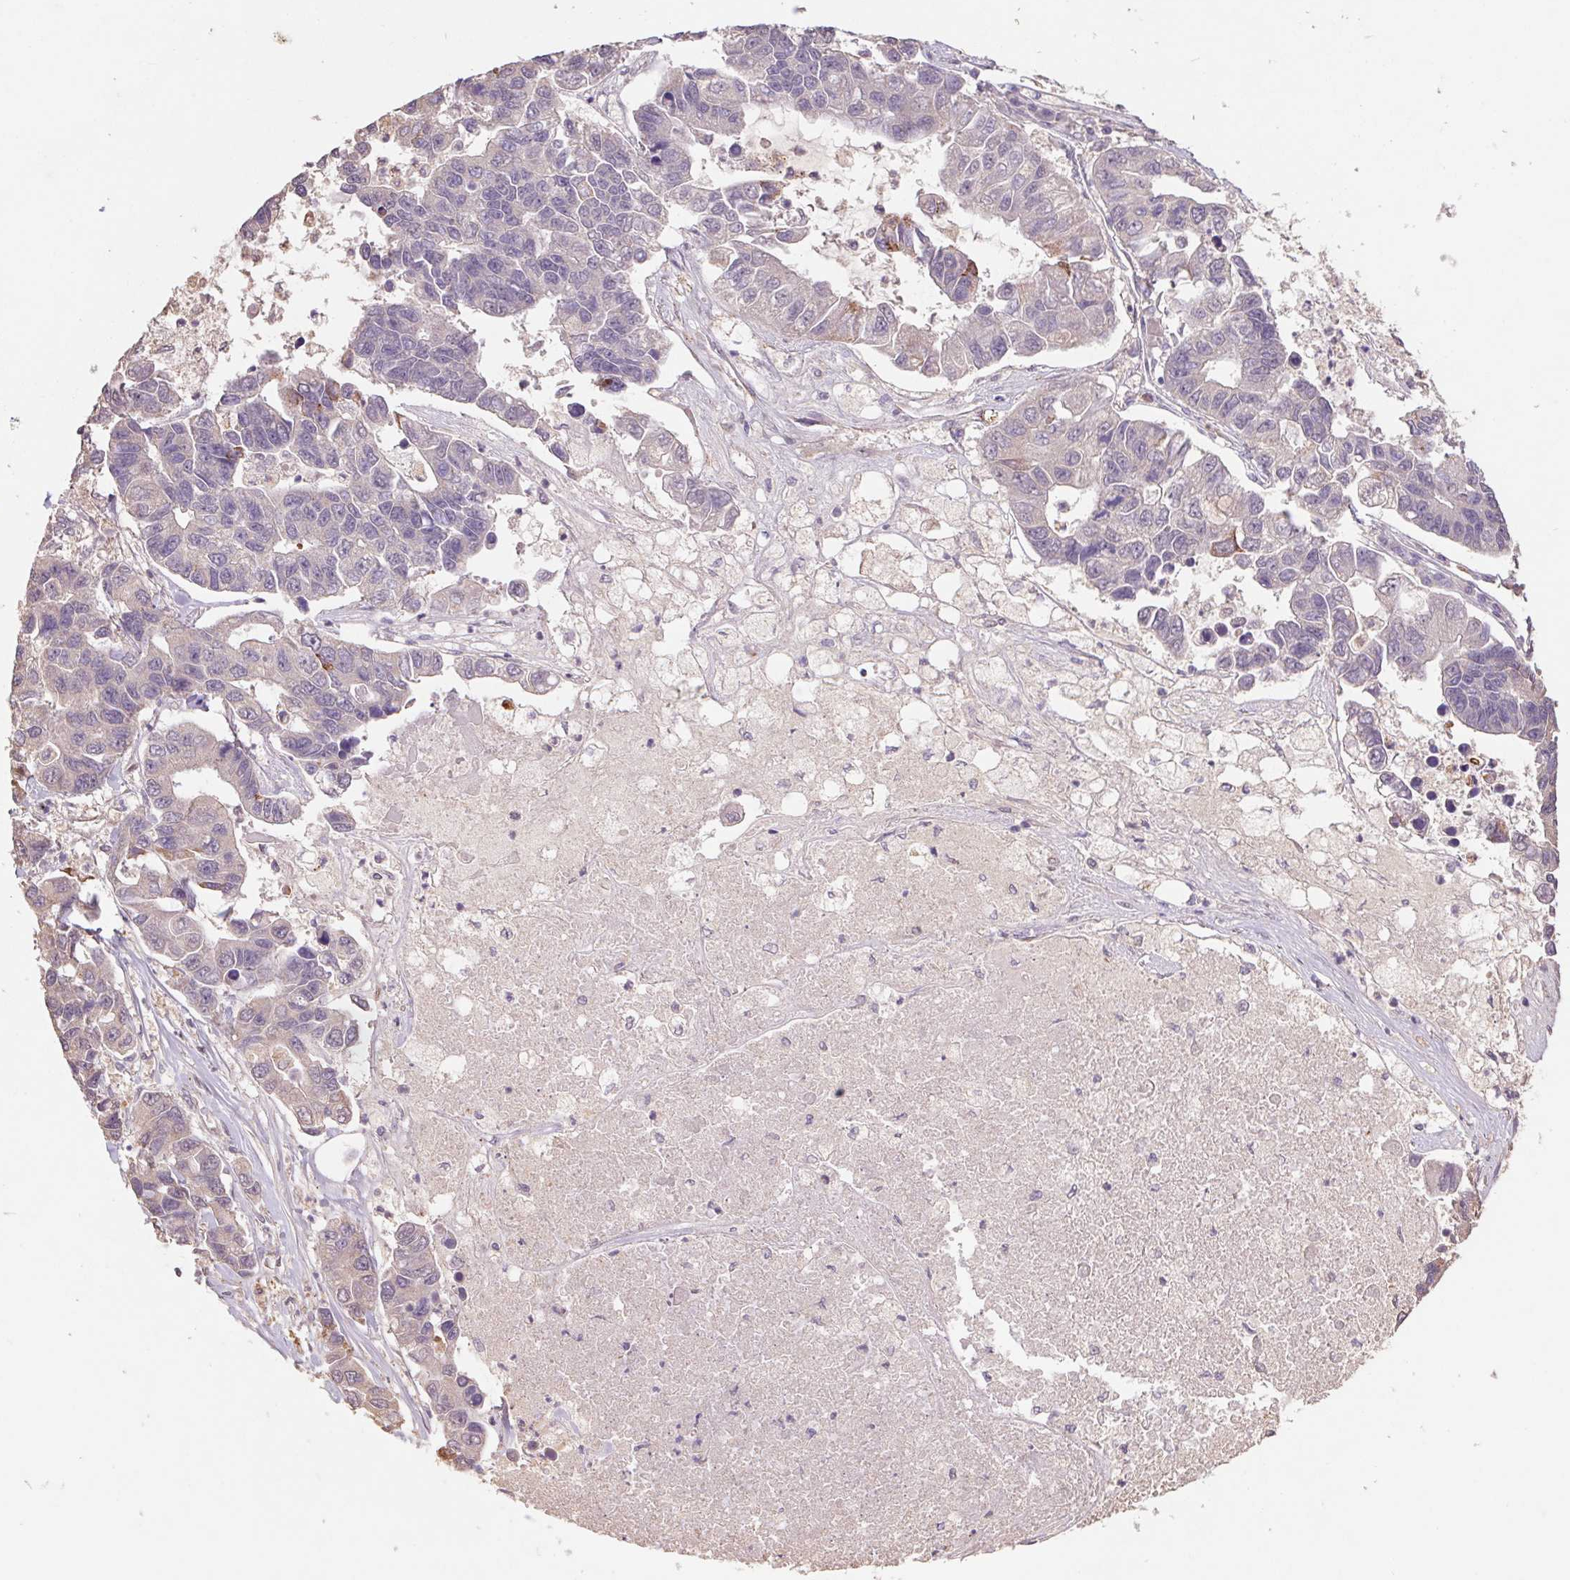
{"staining": {"intensity": "weak", "quantity": "<25%", "location": "cytoplasmic/membranous"}, "tissue": "lung cancer", "cell_type": "Tumor cells", "image_type": "cancer", "snomed": [{"axis": "morphology", "description": "Adenocarcinoma, NOS"}, {"axis": "topography", "description": "Bronchus"}, {"axis": "topography", "description": "Lung"}], "caption": "Immunohistochemistry photomicrograph of neoplastic tissue: human adenocarcinoma (lung) stained with DAB shows no significant protein staining in tumor cells.", "gene": "GRM2", "patient": {"sex": "female", "age": 51}}